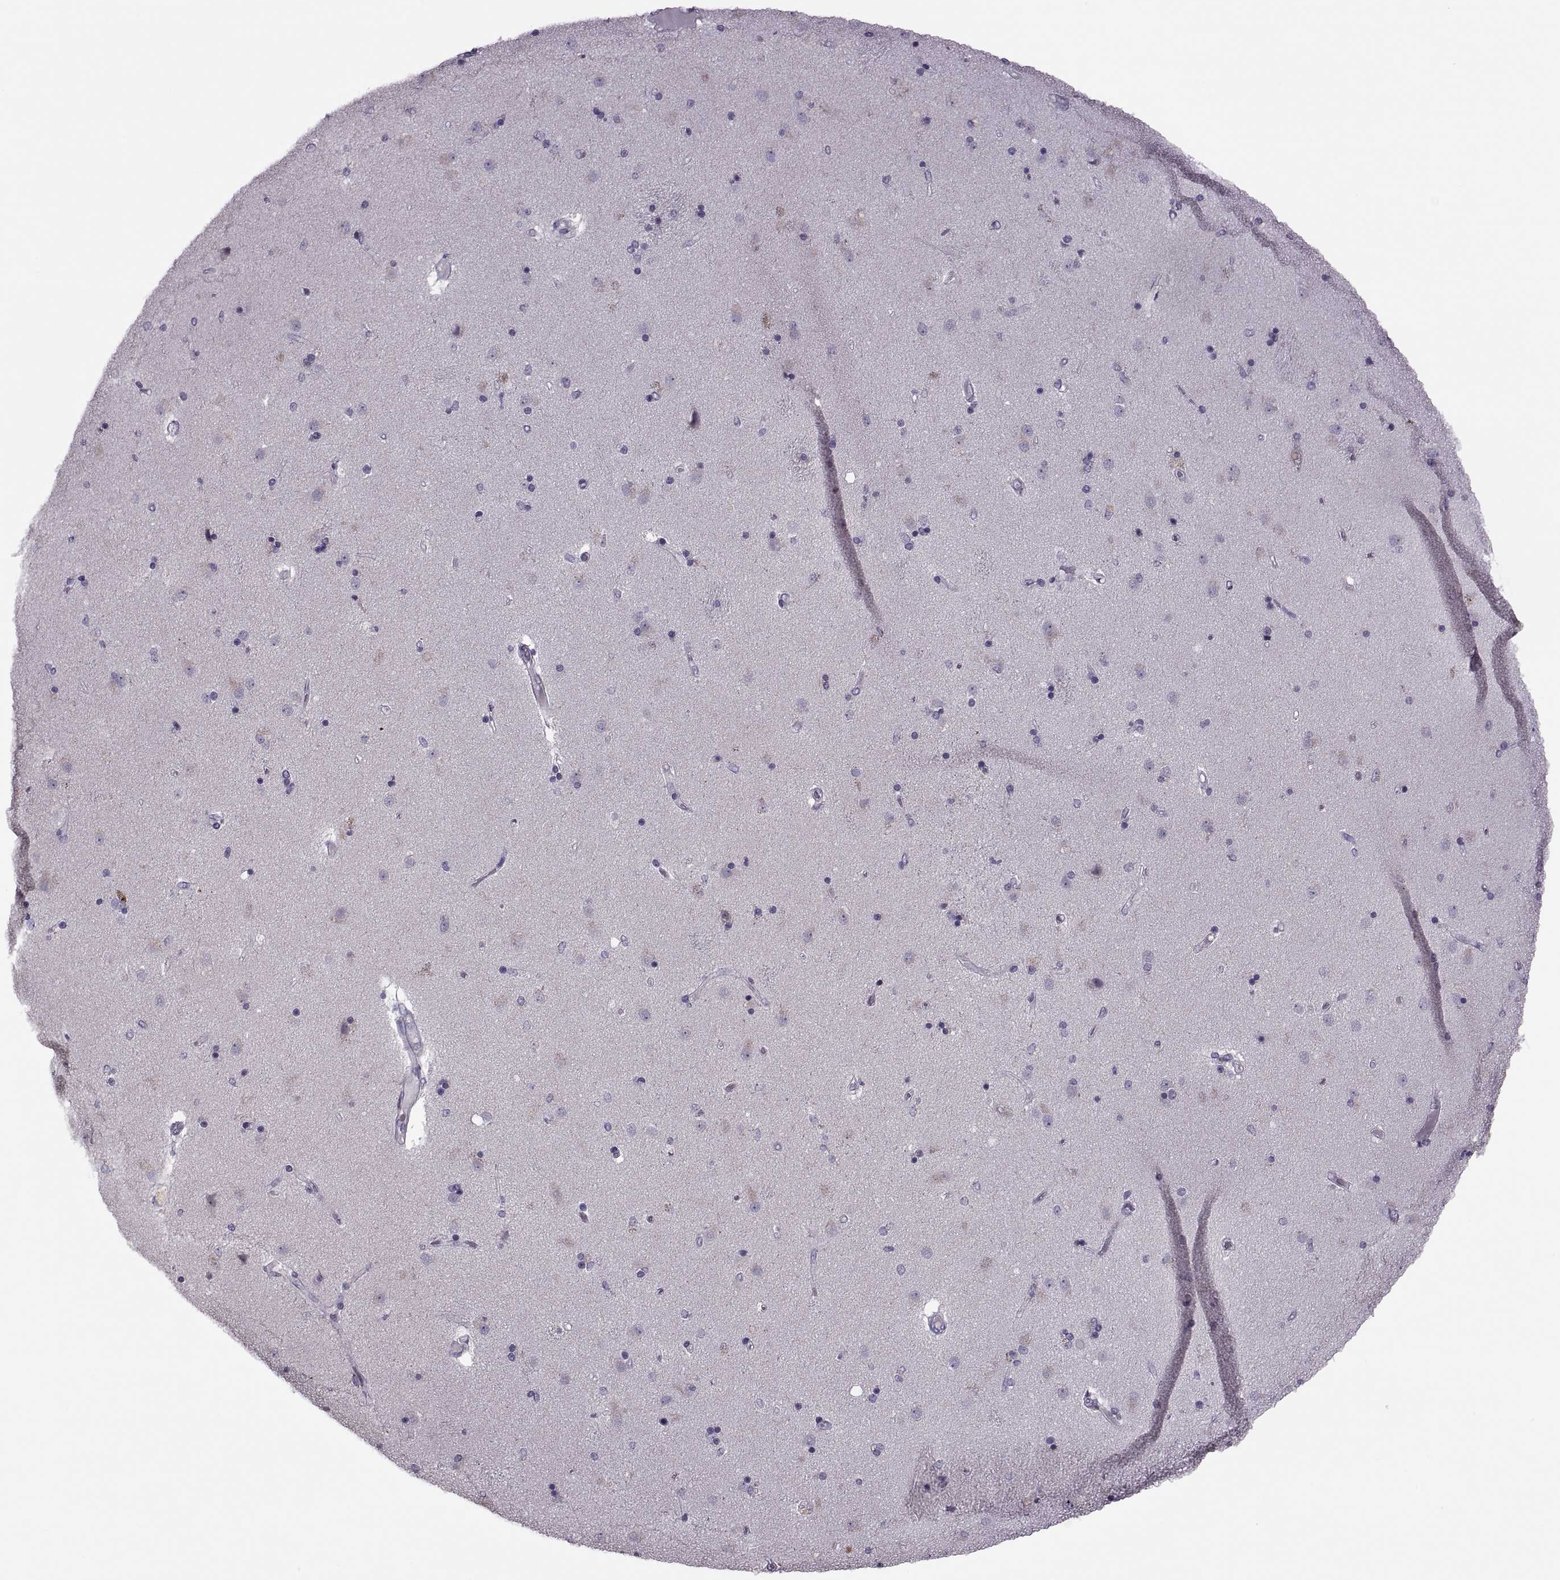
{"staining": {"intensity": "negative", "quantity": "none", "location": "none"}, "tissue": "caudate", "cell_type": "Glial cells", "image_type": "normal", "snomed": [{"axis": "morphology", "description": "Normal tissue, NOS"}, {"axis": "topography", "description": "Lateral ventricle wall"}], "caption": "A high-resolution micrograph shows IHC staining of normal caudate, which exhibits no significant positivity in glial cells.", "gene": "PRSS54", "patient": {"sex": "female", "age": 71}}